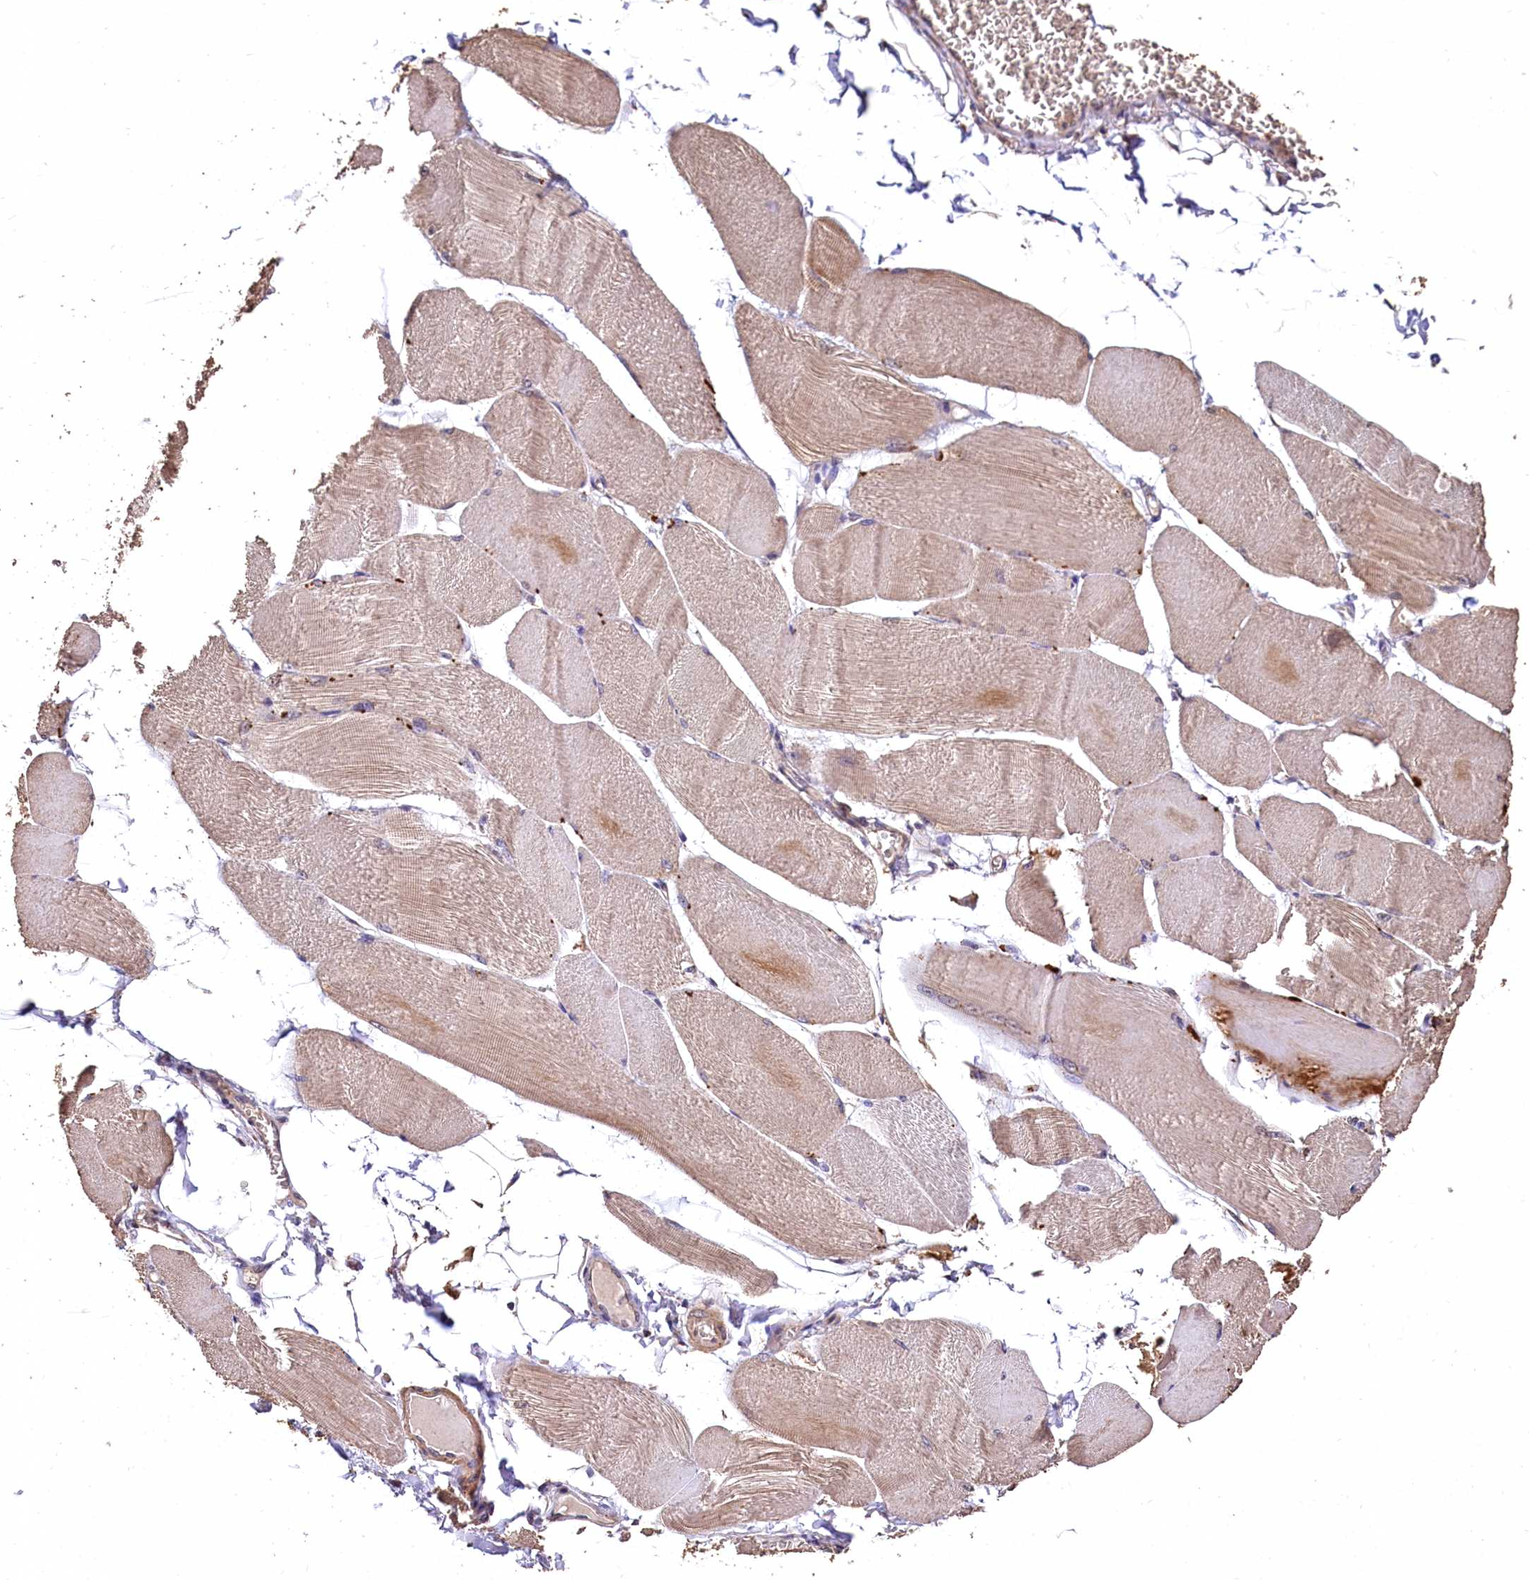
{"staining": {"intensity": "moderate", "quantity": "25%-75%", "location": "cytoplasmic/membranous"}, "tissue": "skeletal muscle", "cell_type": "Myocytes", "image_type": "normal", "snomed": [{"axis": "morphology", "description": "Normal tissue, NOS"}, {"axis": "morphology", "description": "Basal cell carcinoma"}, {"axis": "topography", "description": "Skeletal muscle"}], "caption": "A micrograph of human skeletal muscle stained for a protein reveals moderate cytoplasmic/membranous brown staining in myocytes.", "gene": "LSM4", "patient": {"sex": "female", "age": 64}}